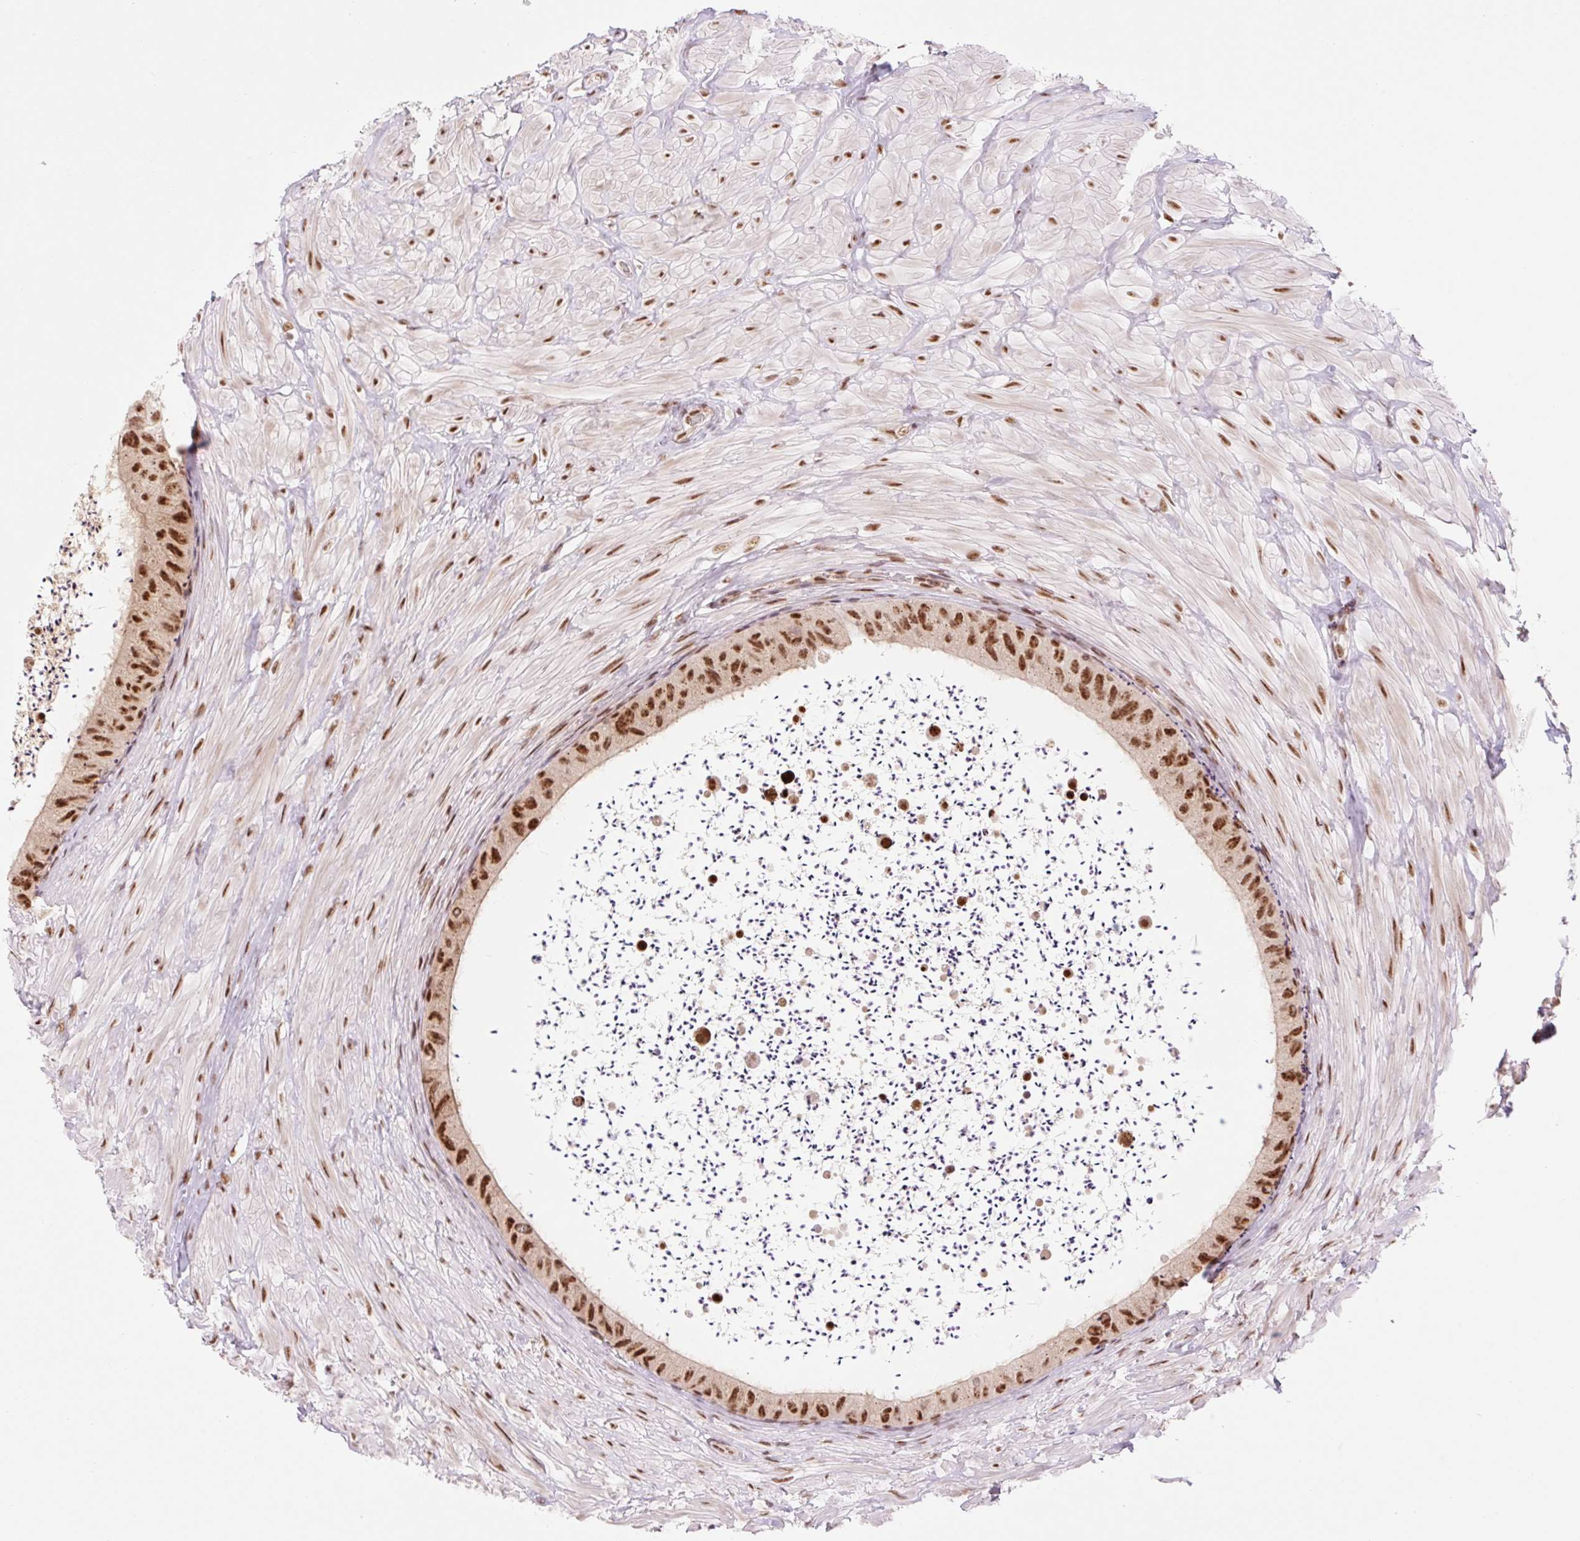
{"staining": {"intensity": "strong", "quantity": ">75%", "location": "nuclear"}, "tissue": "epididymis", "cell_type": "Glandular cells", "image_type": "normal", "snomed": [{"axis": "morphology", "description": "Normal tissue, NOS"}, {"axis": "topography", "description": "Epididymis"}, {"axis": "topography", "description": "Peripheral nerve tissue"}], "caption": "IHC of normal human epididymis demonstrates high levels of strong nuclear staining in about >75% of glandular cells.", "gene": "PRDM11", "patient": {"sex": "male", "age": 32}}